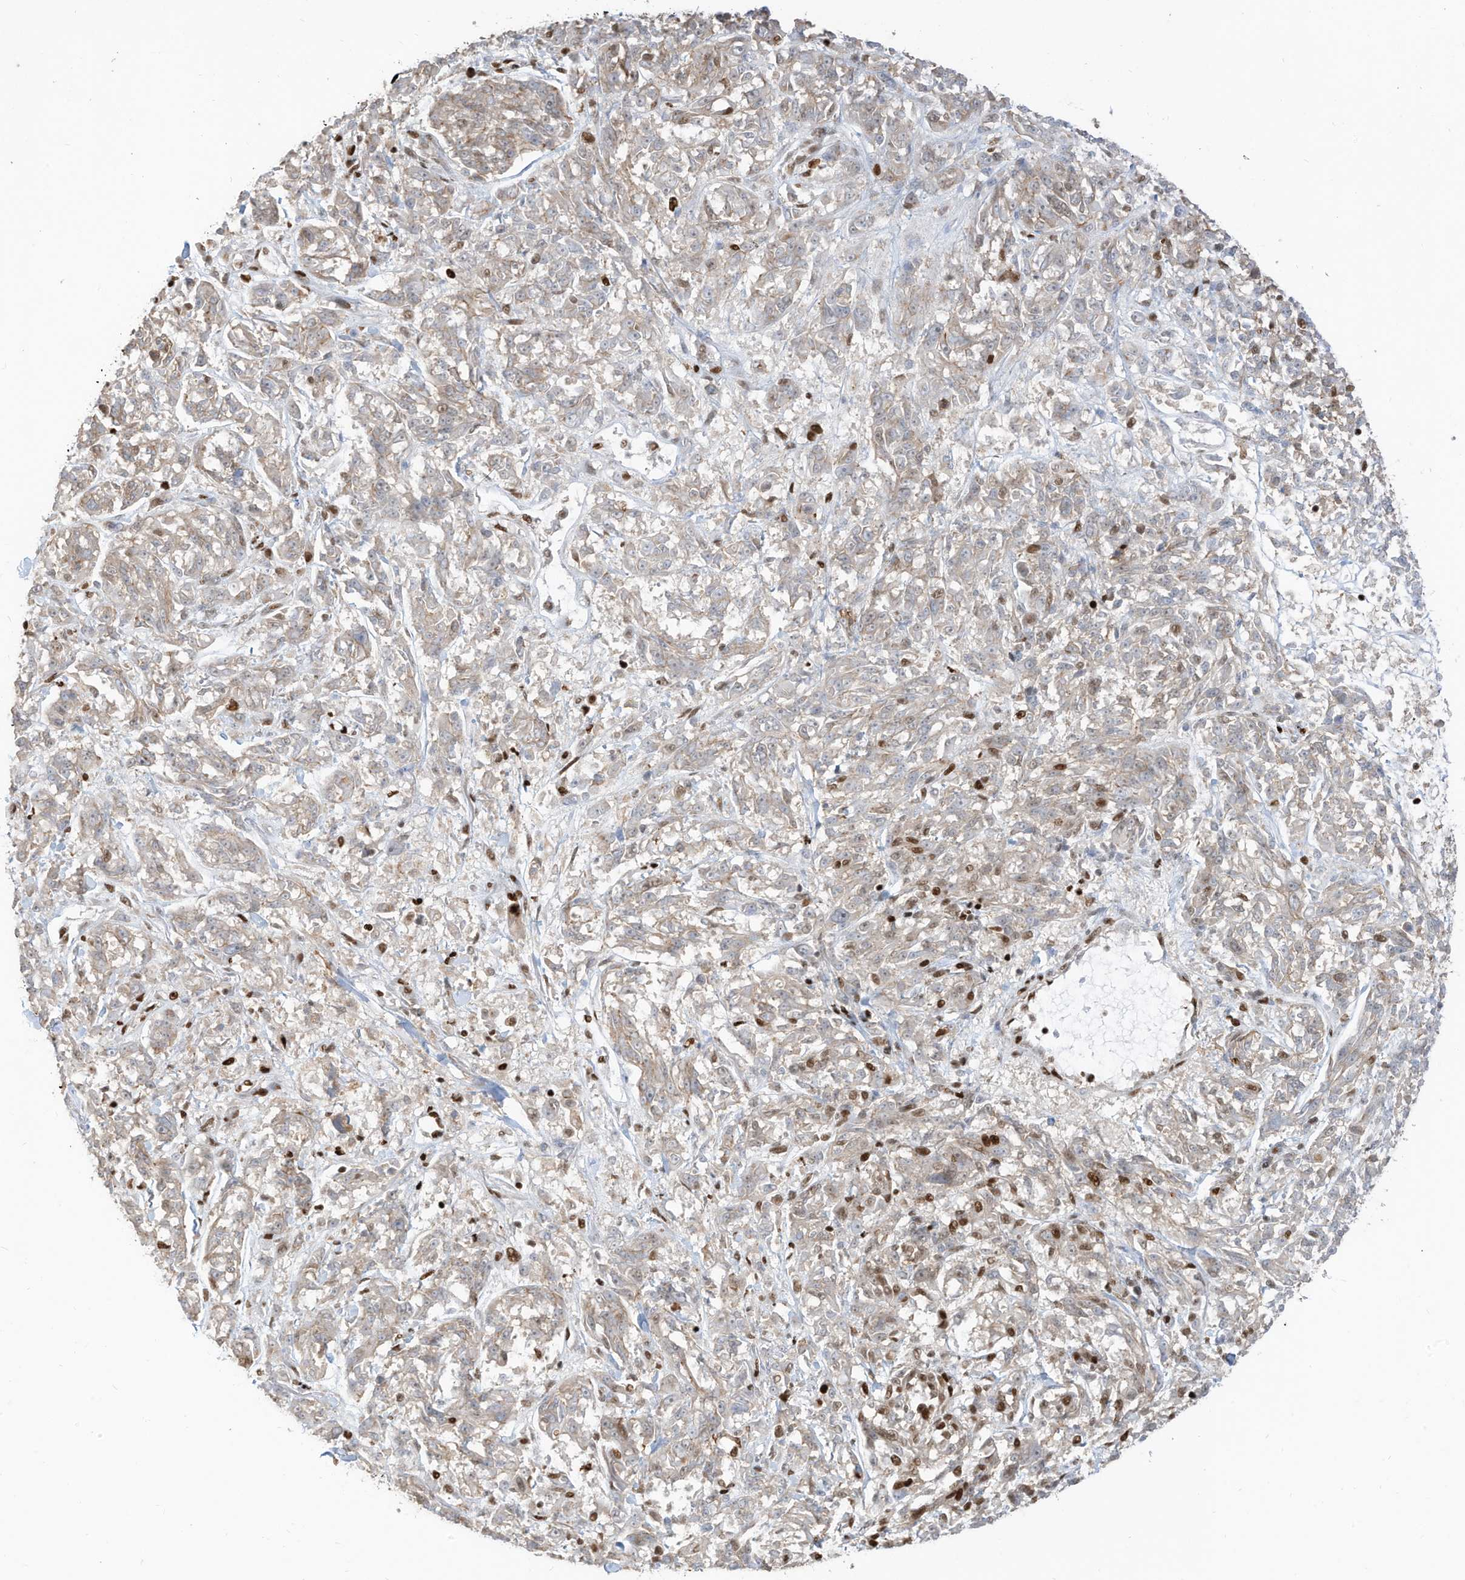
{"staining": {"intensity": "weak", "quantity": ">75%", "location": "cytoplasmic/membranous"}, "tissue": "melanoma", "cell_type": "Tumor cells", "image_type": "cancer", "snomed": [{"axis": "morphology", "description": "Malignant melanoma, NOS"}, {"axis": "topography", "description": "Skin"}], "caption": "Protein staining of malignant melanoma tissue shows weak cytoplasmic/membranous positivity in about >75% of tumor cells.", "gene": "SAMD15", "patient": {"sex": "male", "age": 53}}